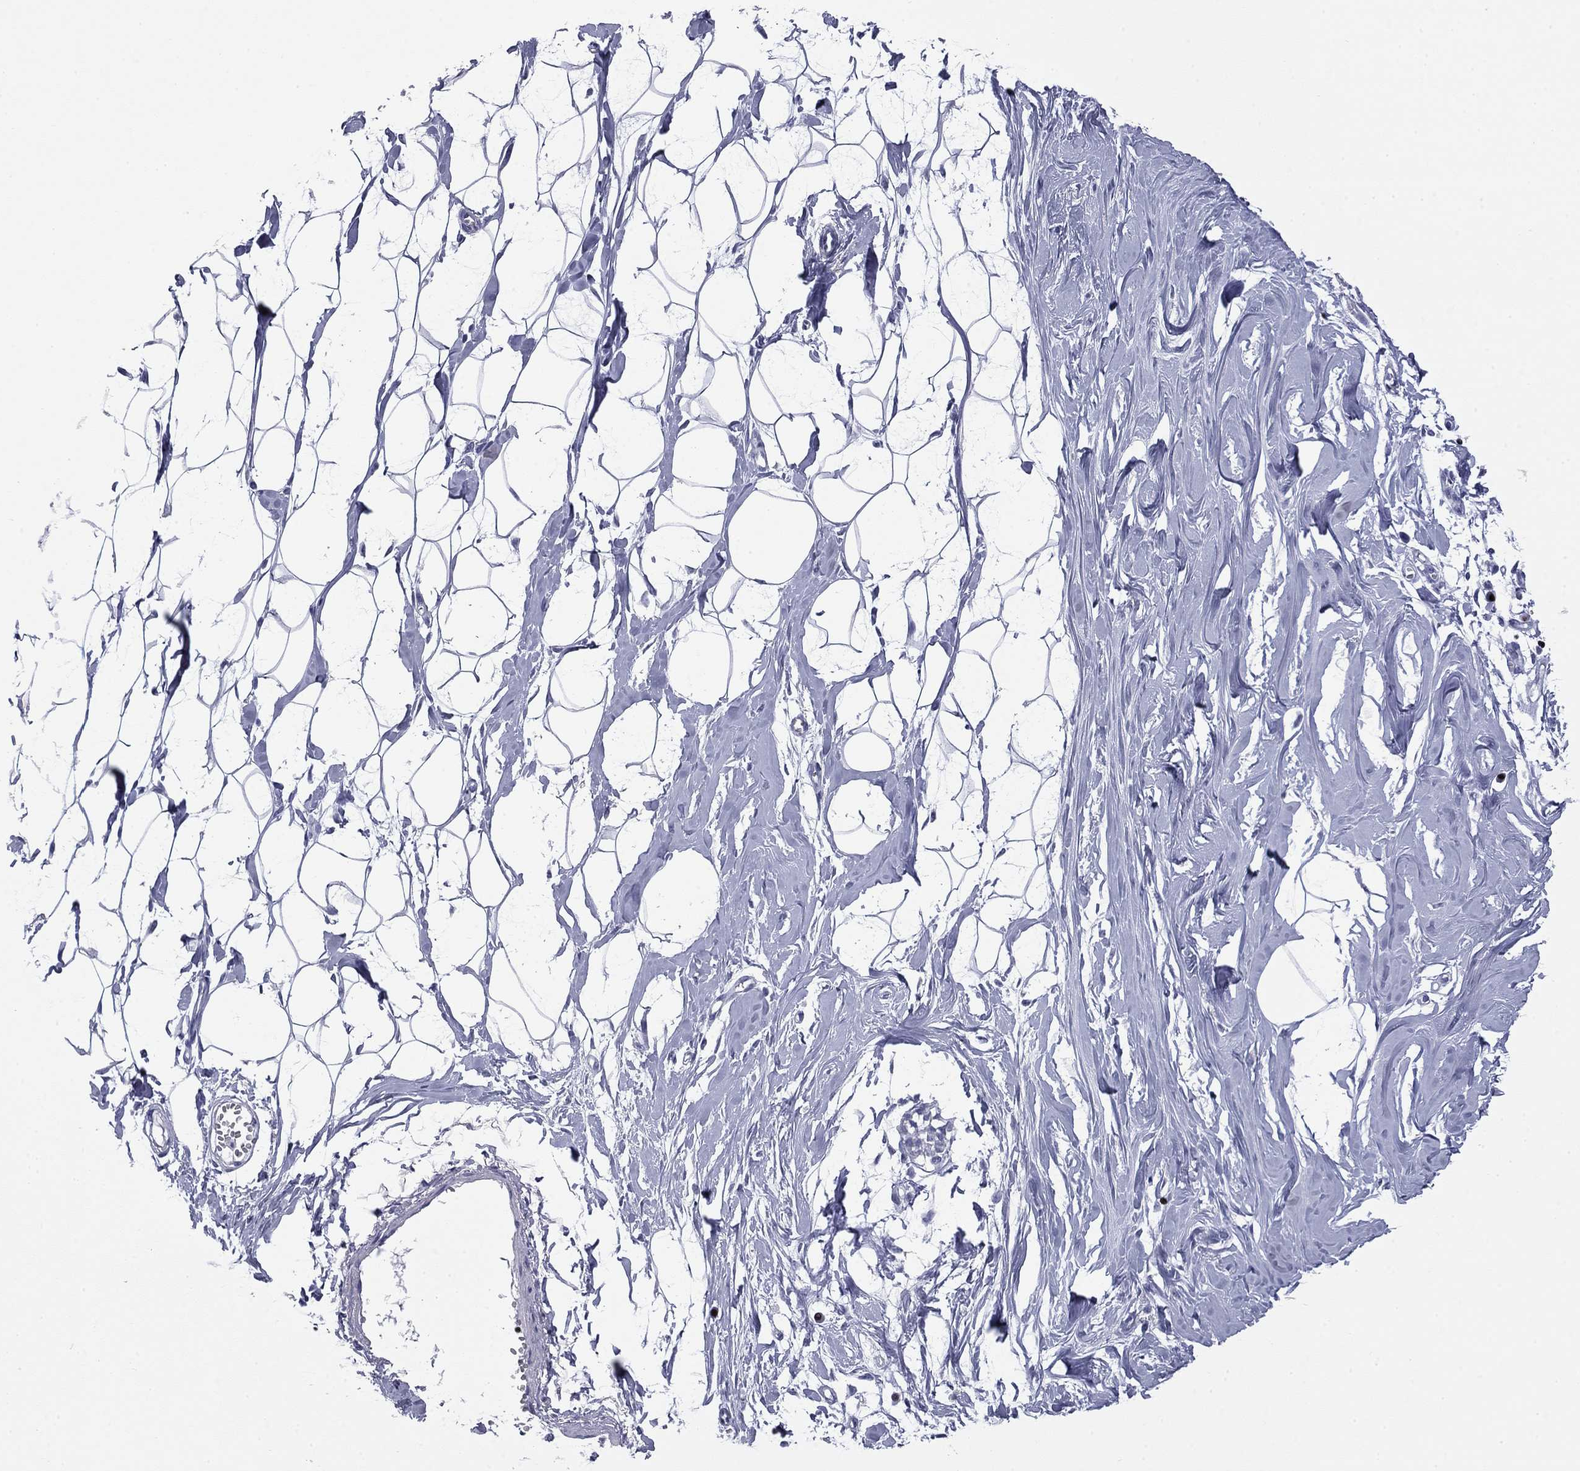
{"staining": {"intensity": "negative", "quantity": "none", "location": "none"}, "tissue": "breast", "cell_type": "Adipocytes", "image_type": "normal", "snomed": [{"axis": "morphology", "description": "Normal tissue, NOS"}, {"axis": "topography", "description": "Breast"}], "caption": "Histopathology image shows no significant protein staining in adipocytes of normal breast. (Brightfield microscopy of DAB (3,3'-diaminobenzidine) IHC at high magnification).", "gene": "IKZF3", "patient": {"sex": "female", "age": 49}}